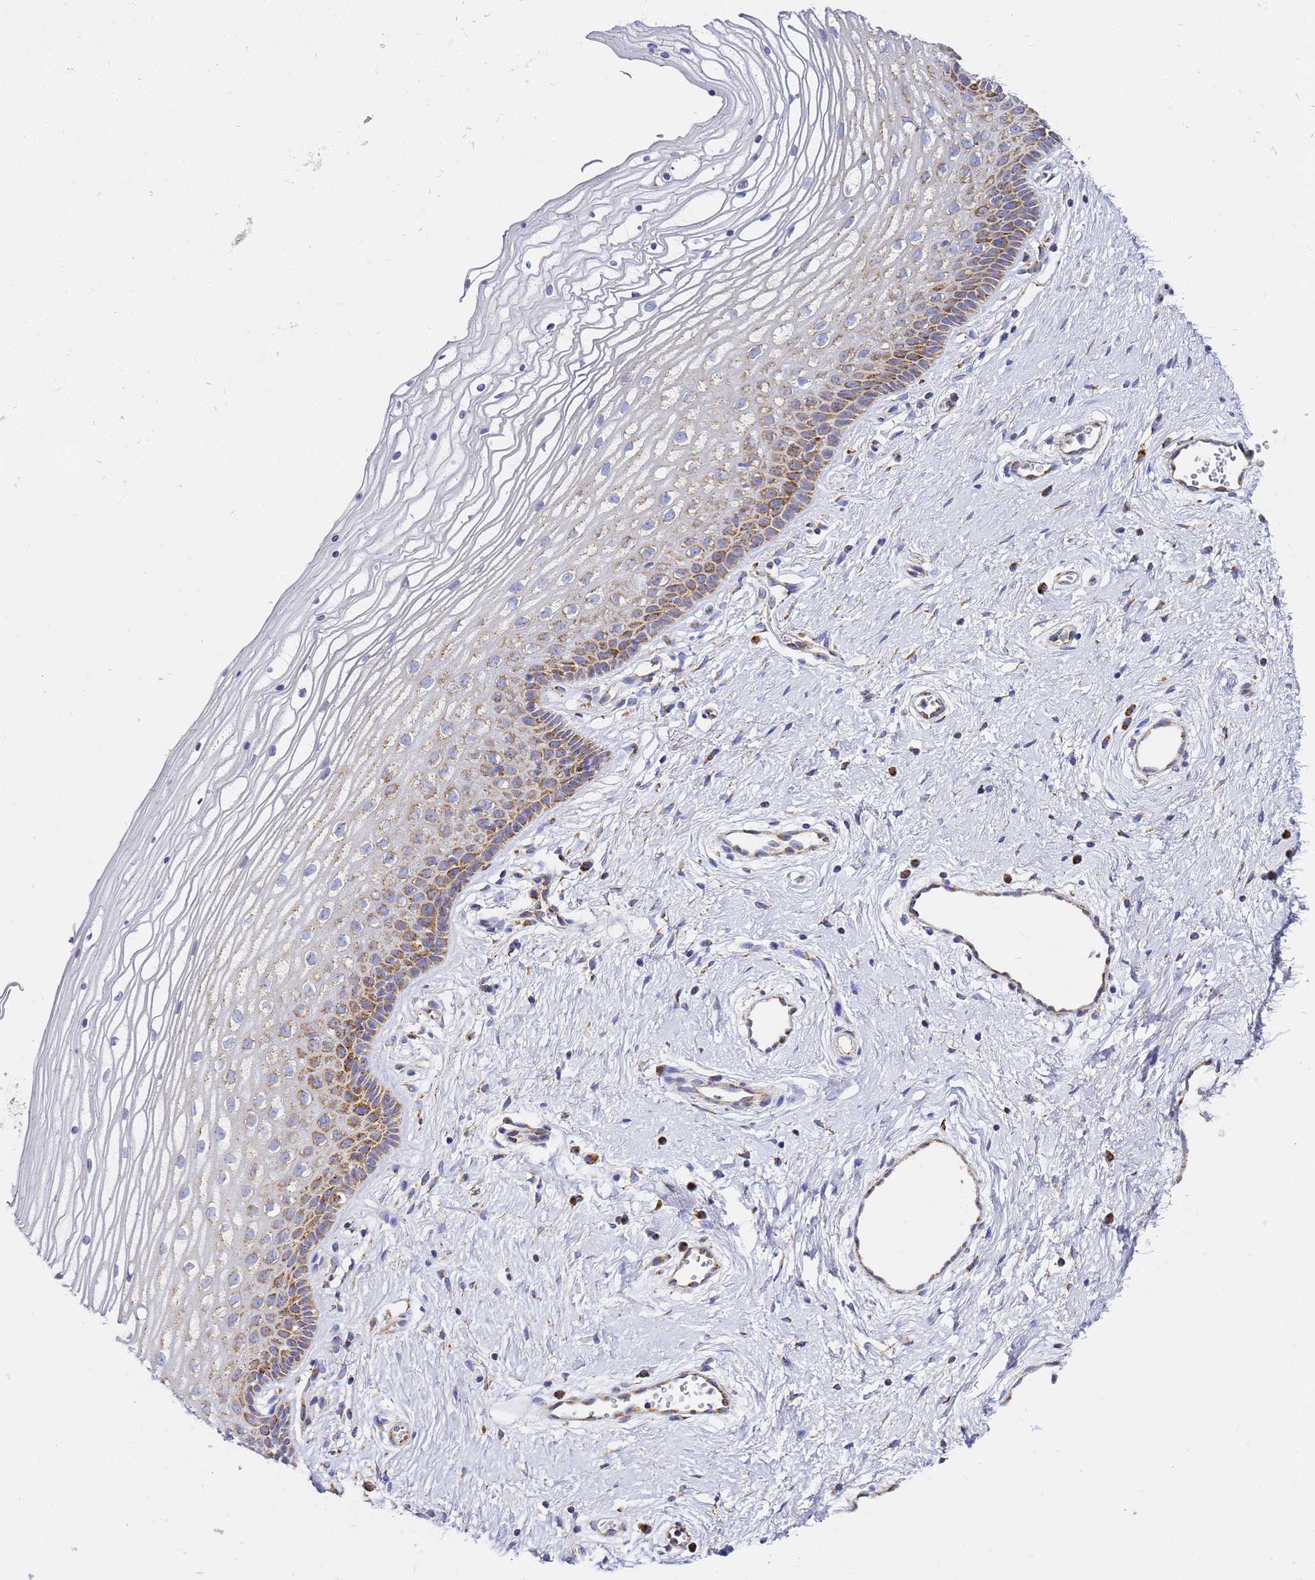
{"staining": {"intensity": "moderate", "quantity": "25%-75%", "location": "cytoplasmic/membranous"}, "tissue": "vagina", "cell_type": "Squamous epithelial cells", "image_type": "normal", "snomed": [{"axis": "morphology", "description": "Normal tissue, NOS"}, {"axis": "topography", "description": "Vagina"}], "caption": "Squamous epithelial cells reveal medium levels of moderate cytoplasmic/membranous positivity in approximately 25%-75% of cells in normal vagina.", "gene": "CNIH4", "patient": {"sex": "female", "age": 46}}